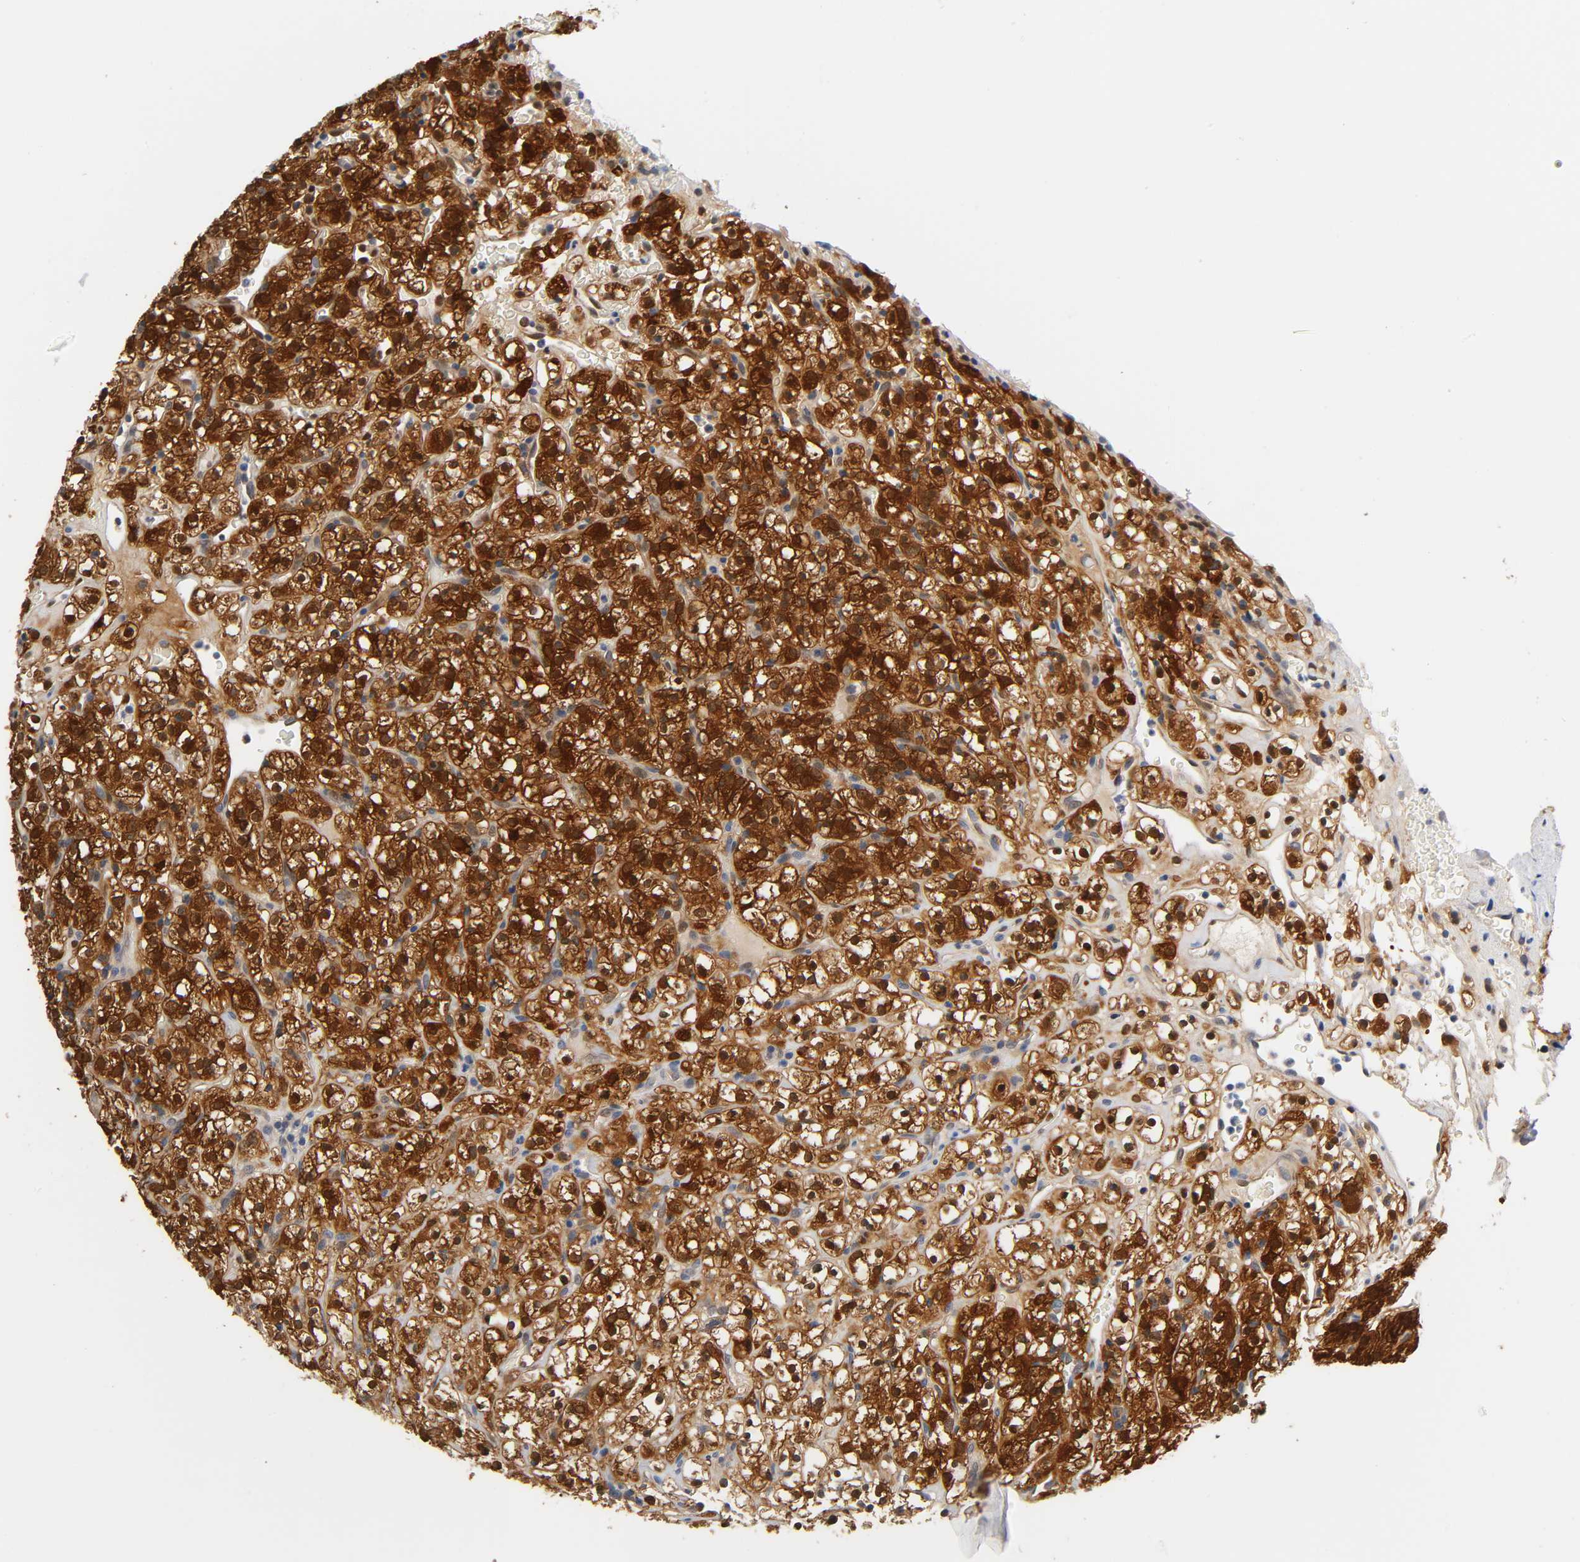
{"staining": {"intensity": "strong", "quantity": ">75%", "location": "cytoplasmic/membranous,nuclear"}, "tissue": "renal cancer", "cell_type": "Tumor cells", "image_type": "cancer", "snomed": [{"axis": "morphology", "description": "Normal tissue, NOS"}, {"axis": "morphology", "description": "Adenocarcinoma, NOS"}, {"axis": "topography", "description": "Kidney"}], "caption": "Immunohistochemistry micrograph of renal adenocarcinoma stained for a protein (brown), which exhibits high levels of strong cytoplasmic/membranous and nuclear staining in approximately >75% of tumor cells.", "gene": "FYN", "patient": {"sex": "female", "age": 72}}